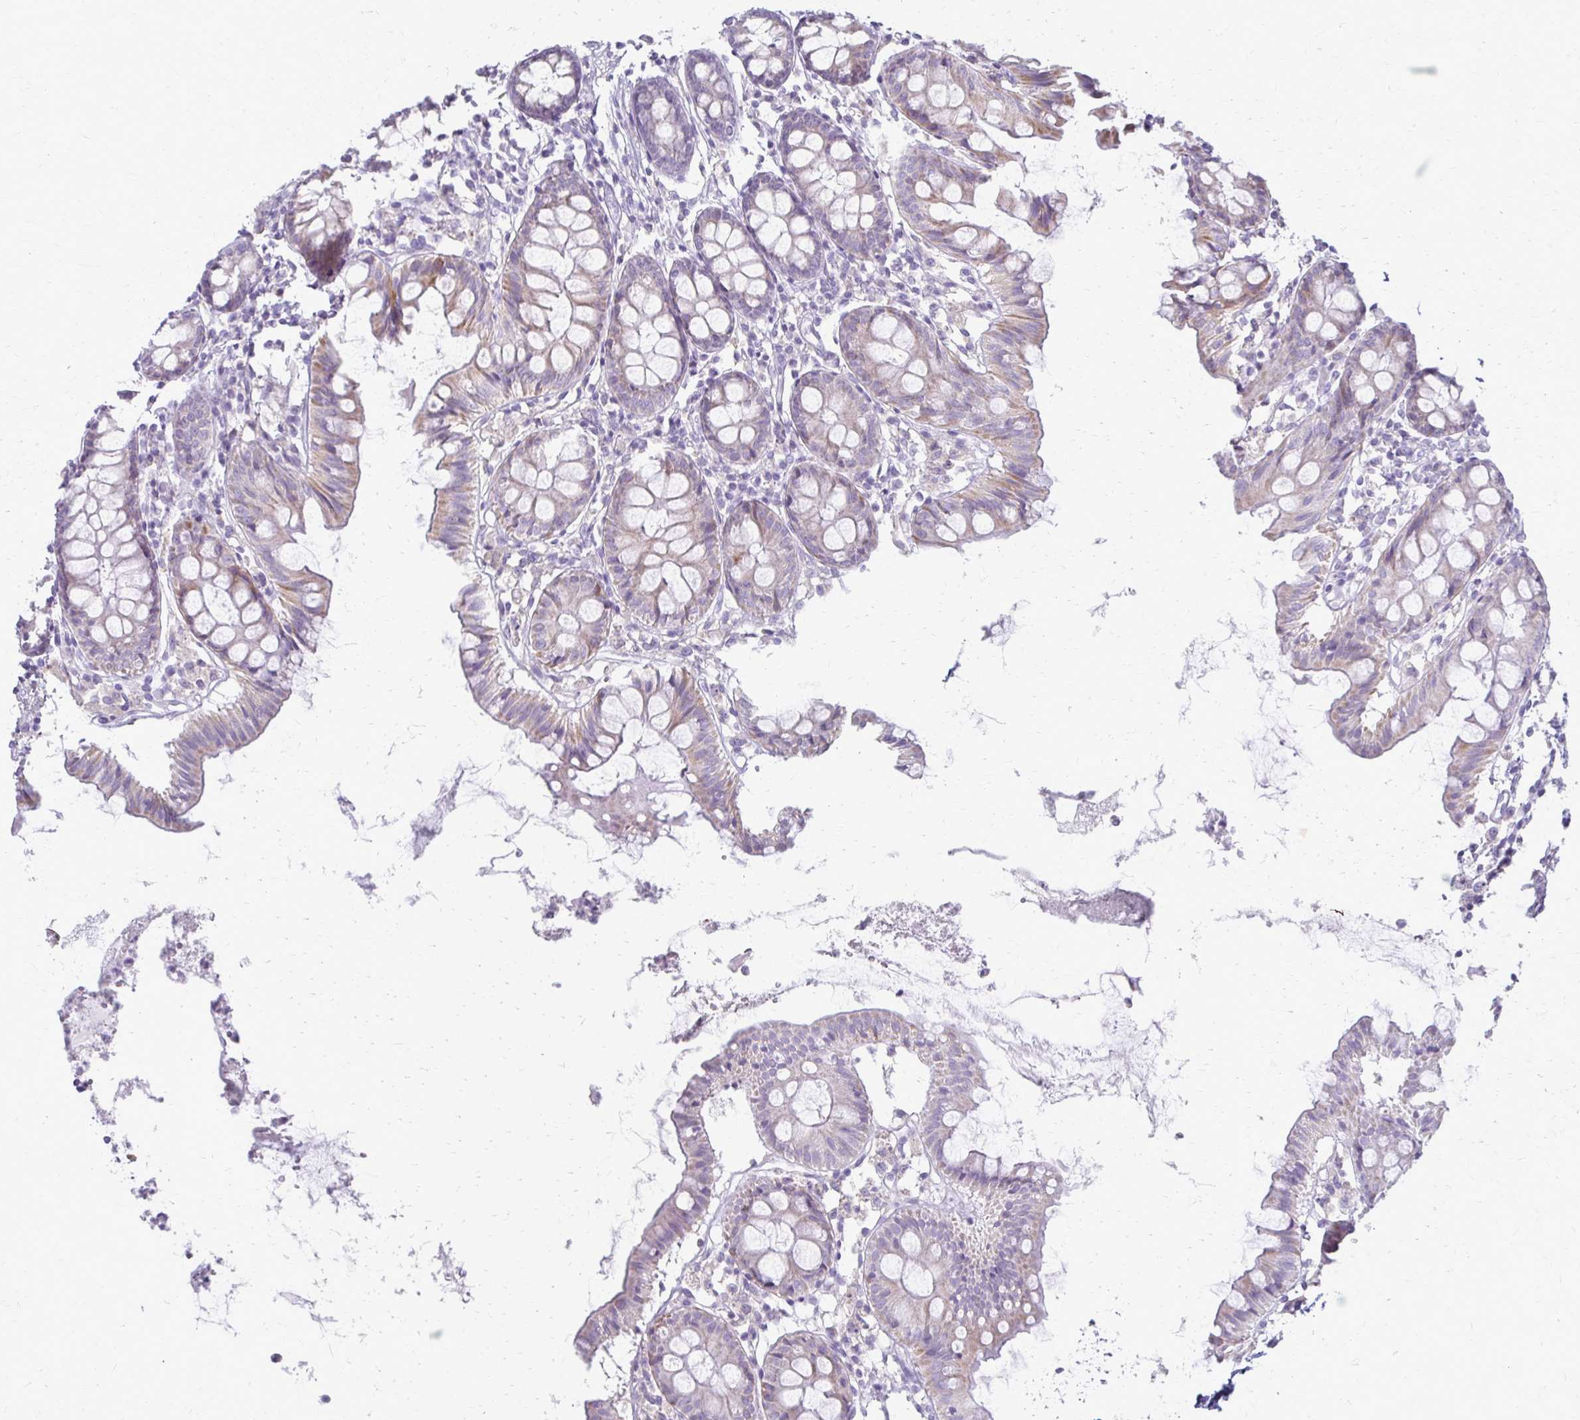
{"staining": {"intensity": "negative", "quantity": "none", "location": "none"}, "tissue": "colon", "cell_type": "Endothelial cells", "image_type": "normal", "snomed": [{"axis": "morphology", "description": "Normal tissue, NOS"}, {"axis": "topography", "description": "Colon"}], "caption": "The histopathology image reveals no staining of endothelial cells in normal colon.", "gene": "FCGR2A", "patient": {"sex": "female", "age": 84}}